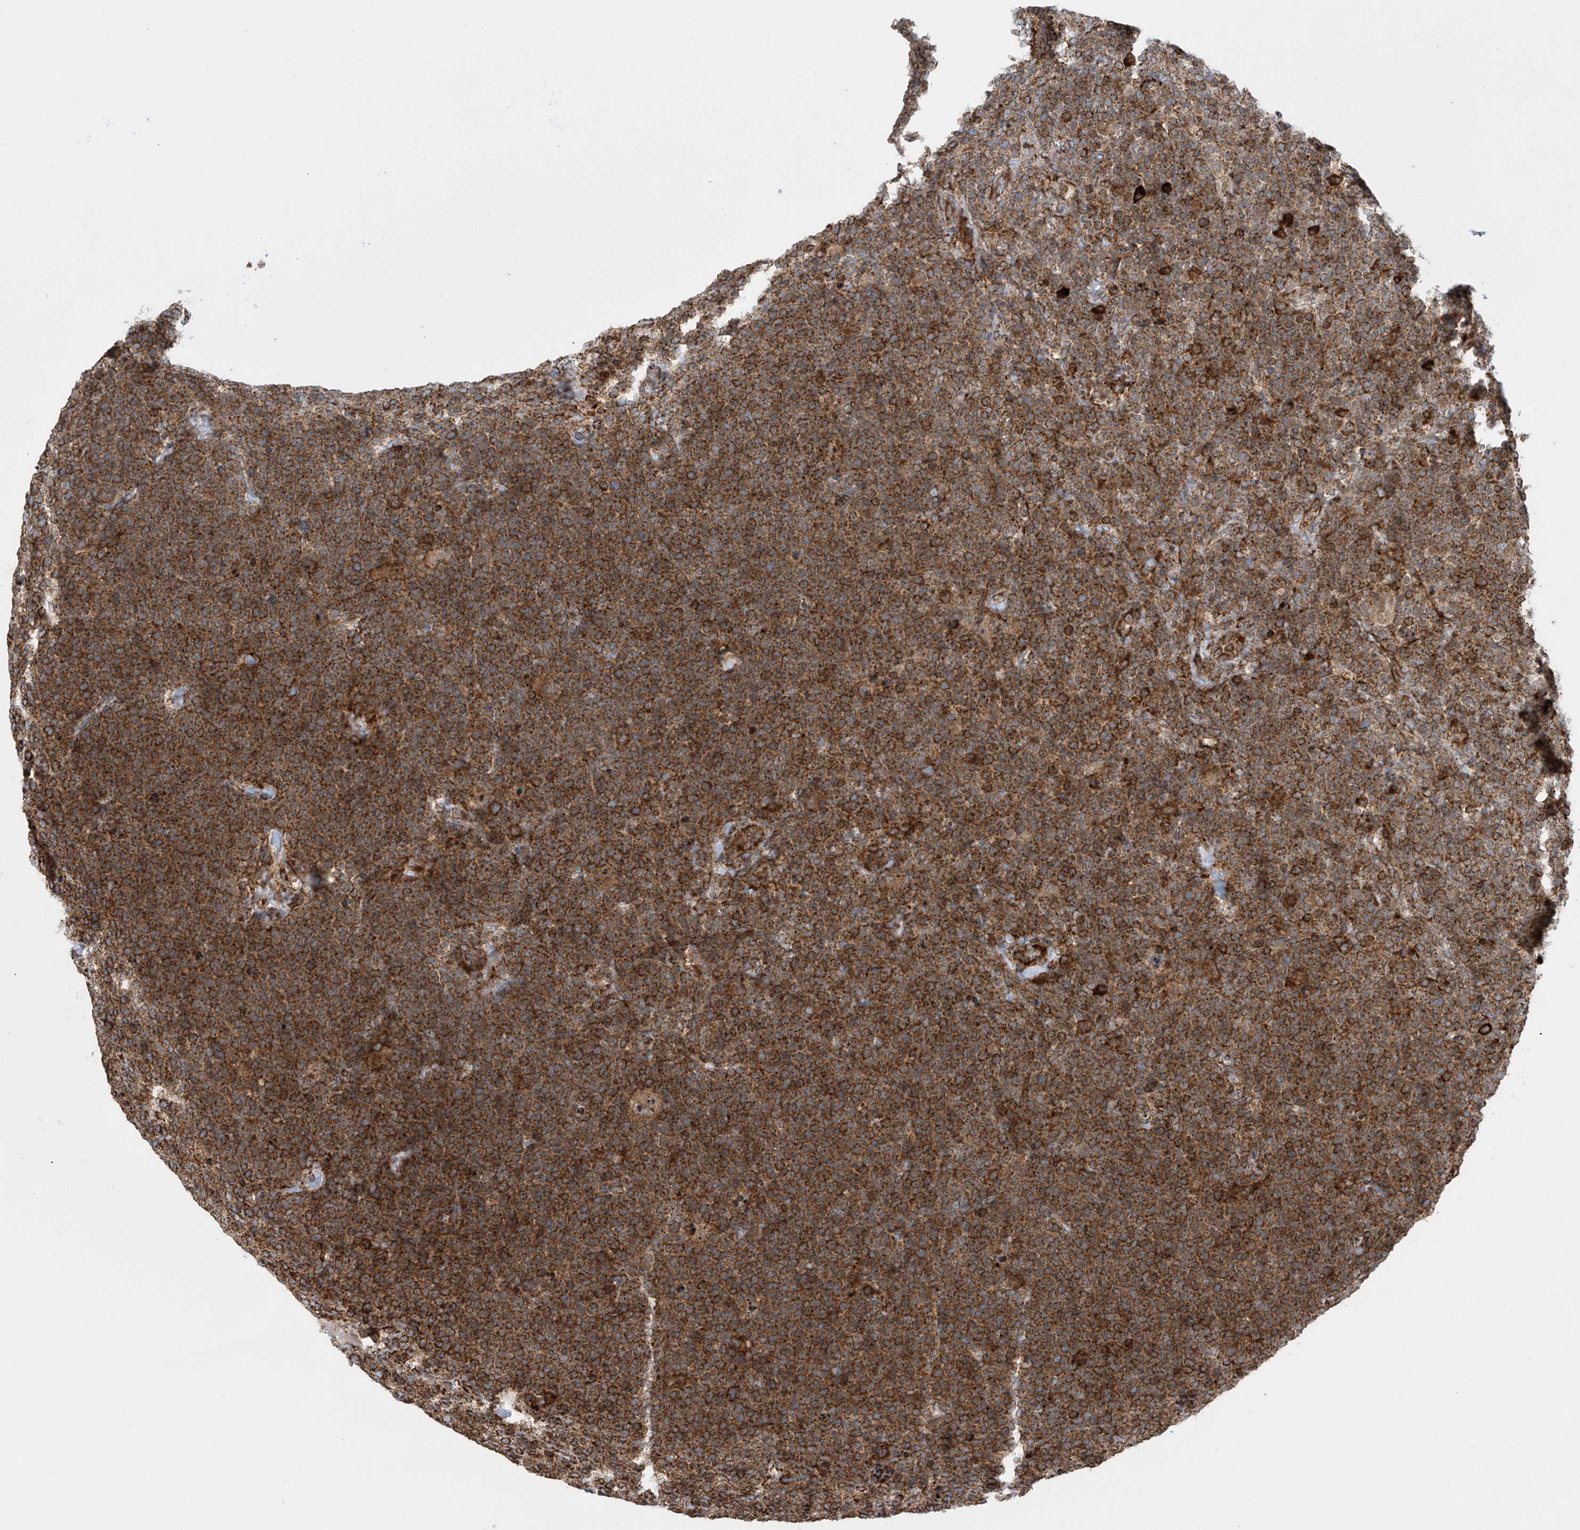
{"staining": {"intensity": "strong", "quantity": ">75%", "location": "cytoplasmic/membranous"}, "tissue": "lymphoma", "cell_type": "Tumor cells", "image_type": "cancer", "snomed": [{"axis": "morphology", "description": "Malignant lymphoma, non-Hodgkin's type, High grade"}, {"axis": "topography", "description": "Lymph node"}], "caption": "This photomicrograph reveals IHC staining of lymphoma, with high strong cytoplasmic/membranous positivity in approximately >75% of tumor cells.", "gene": "MX1", "patient": {"sex": "male", "age": 61}}